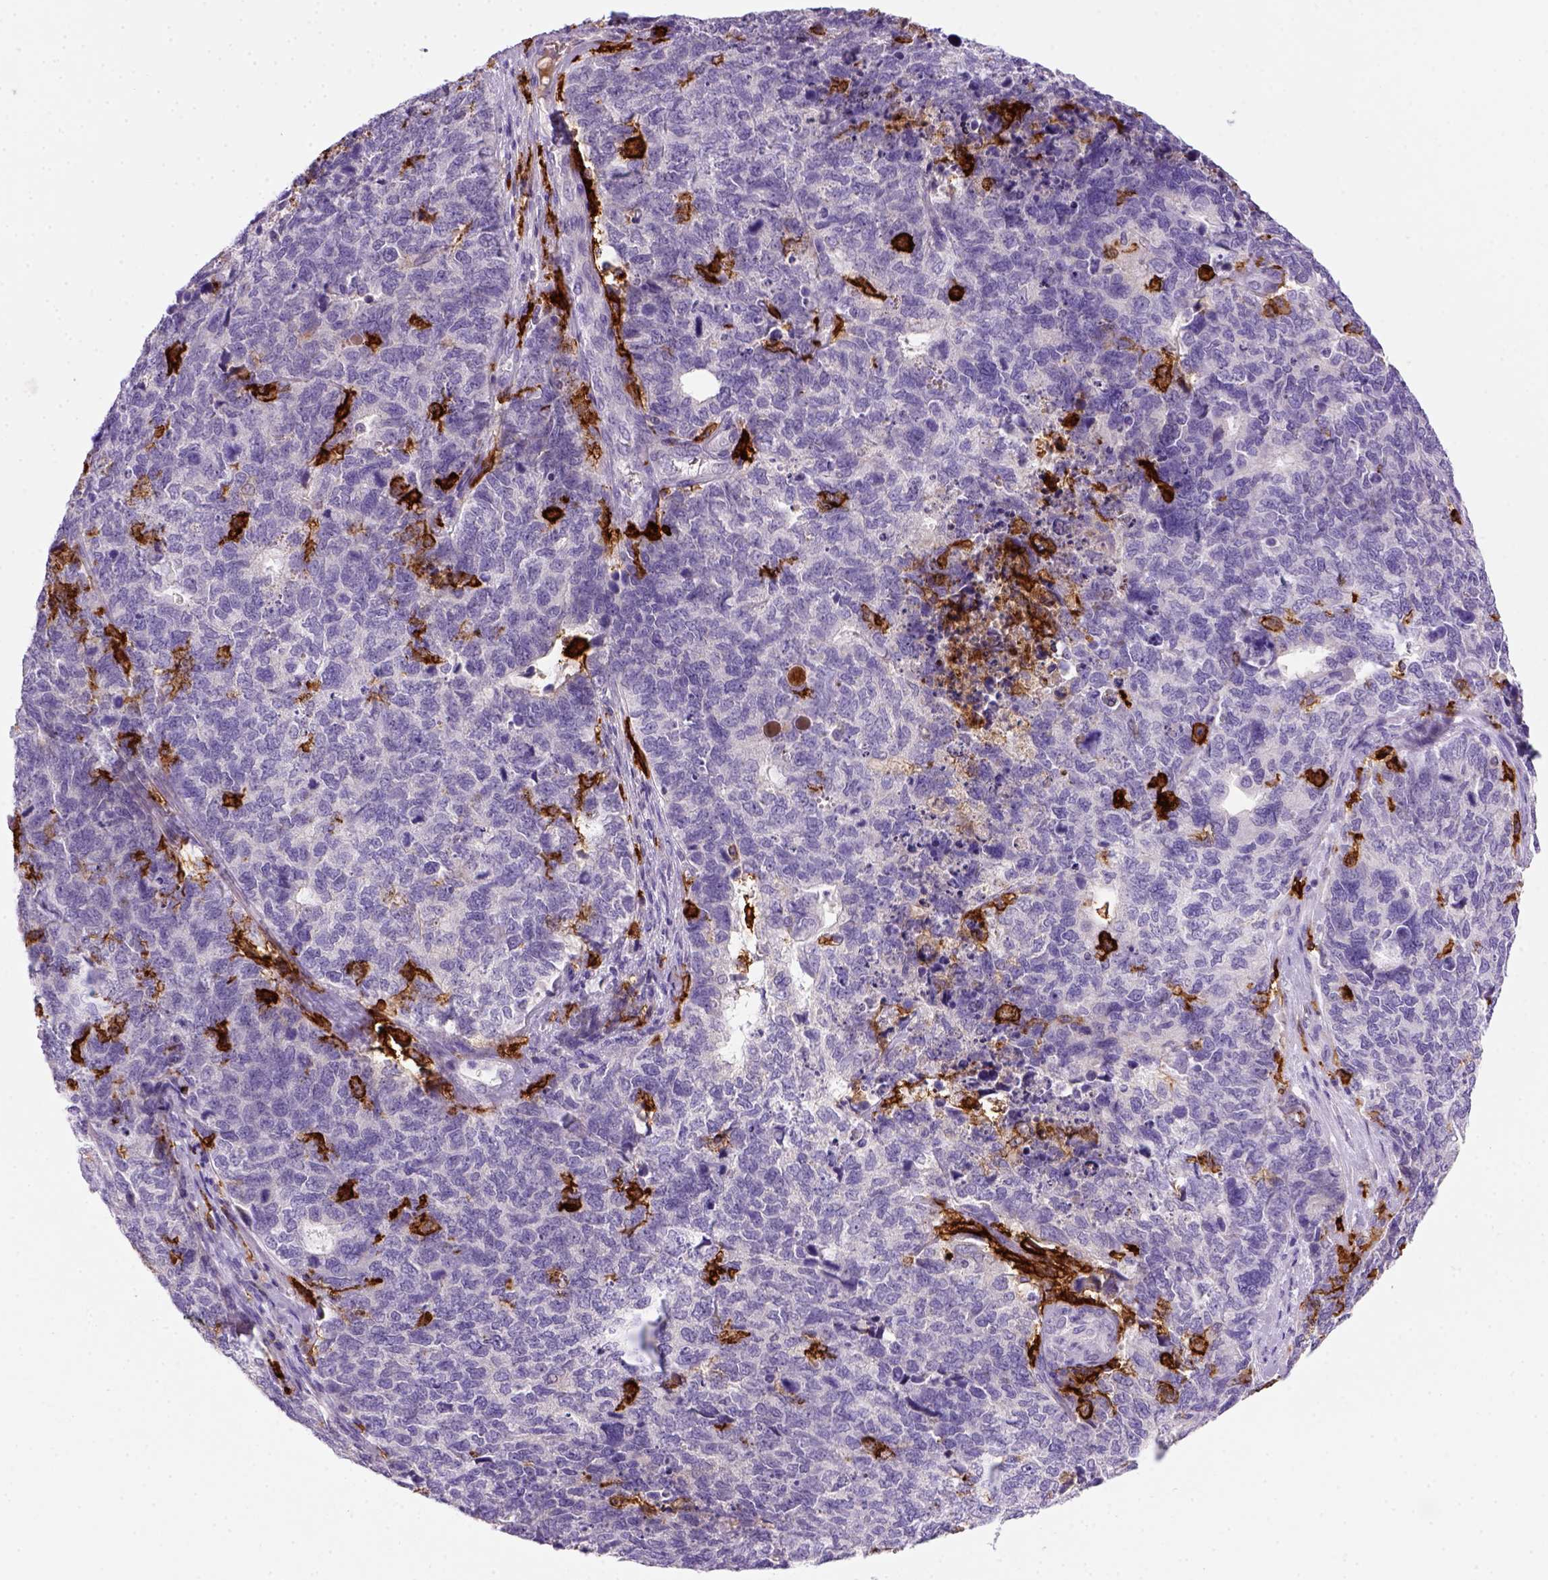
{"staining": {"intensity": "negative", "quantity": "none", "location": "none"}, "tissue": "cervical cancer", "cell_type": "Tumor cells", "image_type": "cancer", "snomed": [{"axis": "morphology", "description": "Squamous cell carcinoma, NOS"}, {"axis": "topography", "description": "Cervix"}], "caption": "Tumor cells show no significant staining in cervical cancer (squamous cell carcinoma). The staining is performed using DAB brown chromogen with nuclei counter-stained in using hematoxylin.", "gene": "CD14", "patient": {"sex": "female", "age": 63}}